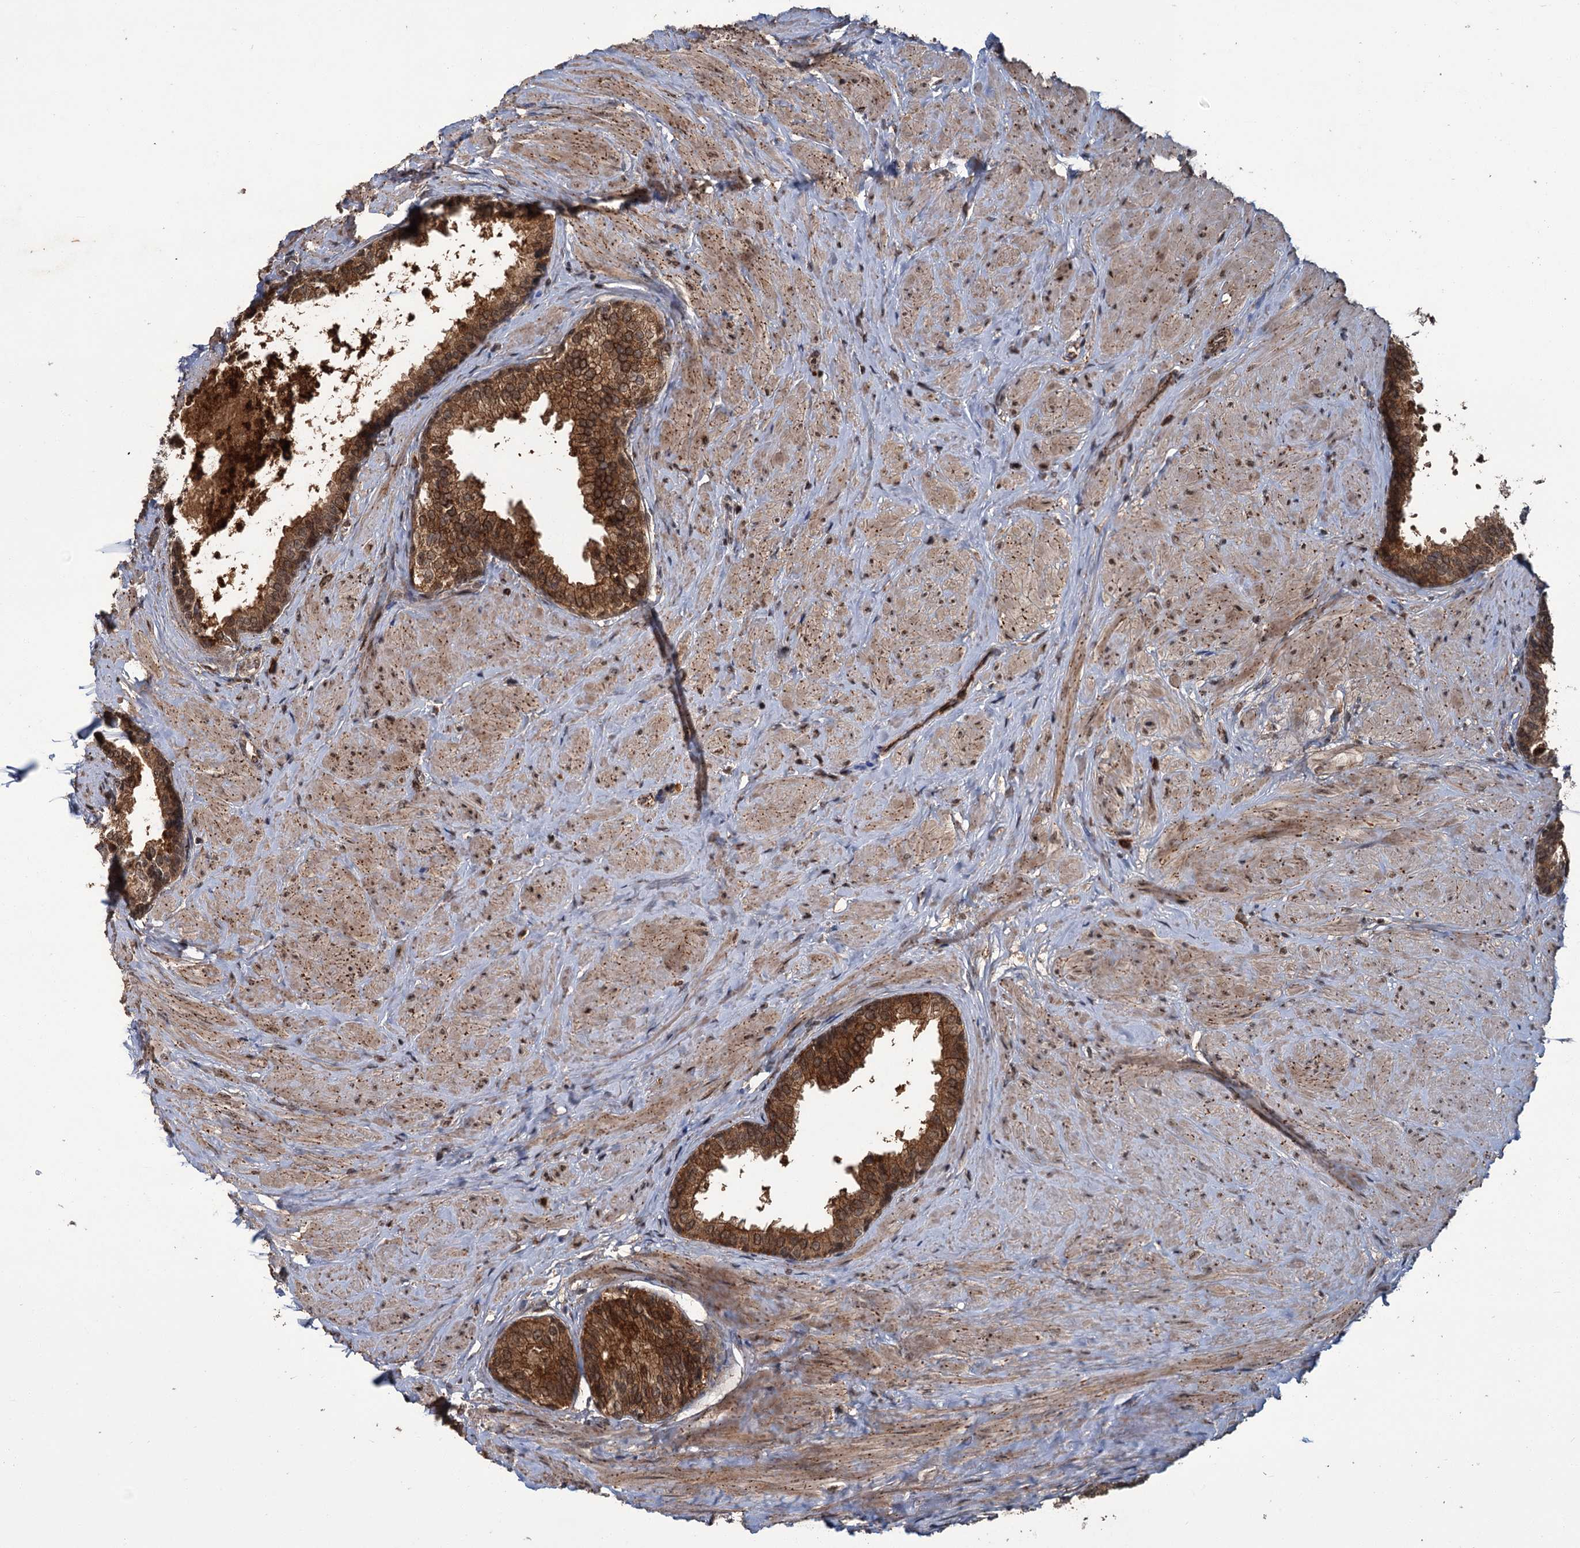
{"staining": {"intensity": "strong", "quantity": ">75%", "location": "cytoplasmic/membranous,nuclear"}, "tissue": "prostate", "cell_type": "Glandular cells", "image_type": "normal", "snomed": [{"axis": "morphology", "description": "Normal tissue, NOS"}, {"axis": "topography", "description": "Prostate"}], "caption": "Protein staining displays strong cytoplasmic/membranous,nuclear expression in approximately >75% of glandular cells in normal prostate.", "gene": "KANSL2", "patient": {"sex": "male", "age": 48}}